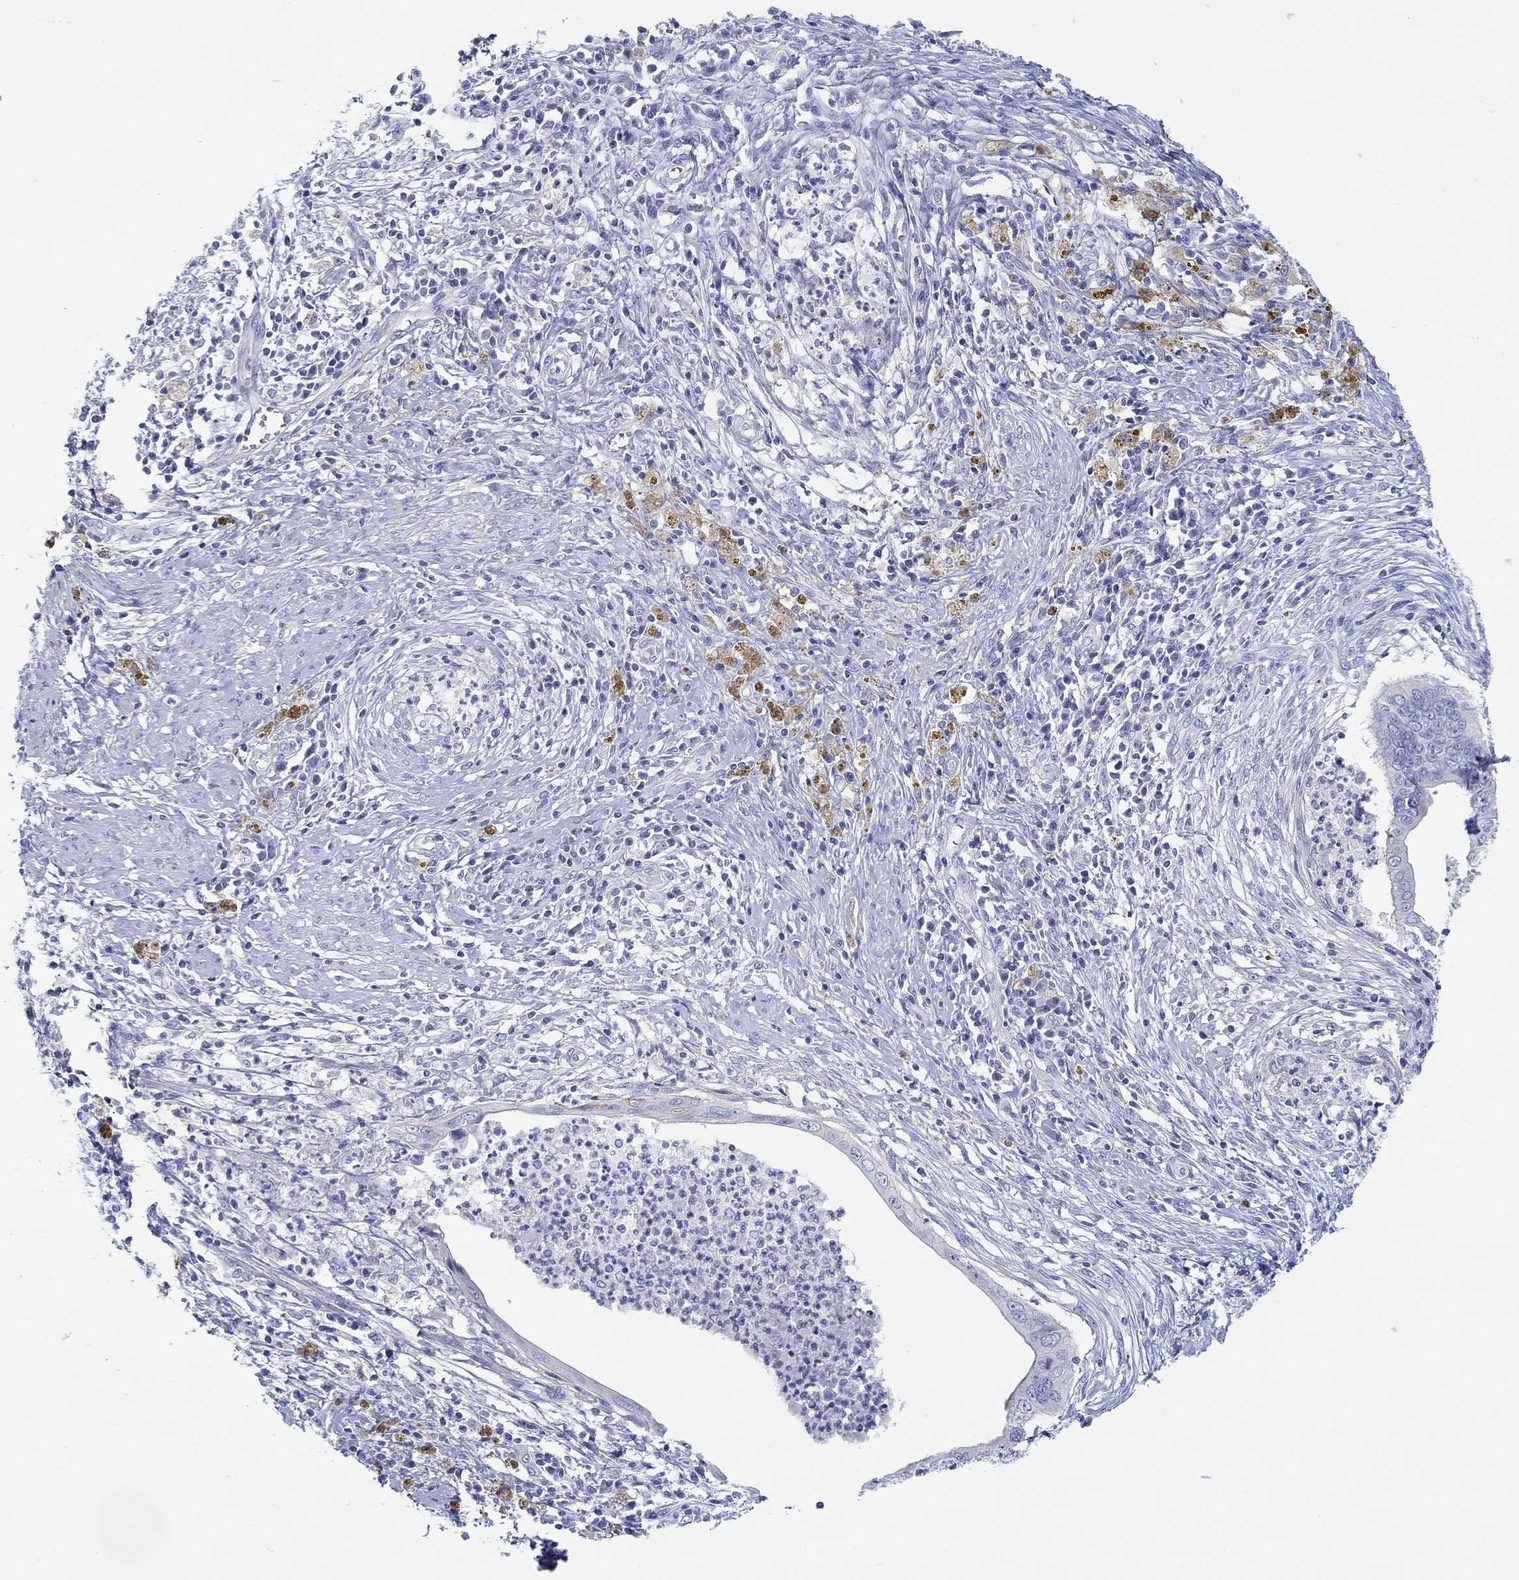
{"staining": {"intensity": "negative", "quantity": "none", "location": "none"}, "tissue": "cervical cancer", "cell_type": "Tumor cells", "image_type": "cancer", "snomed": [{"axis": "morphology", "description": "Adenocarcinoma, NOS"}, {"axis": "topography", "description": "Cervix"}], "caption": "This is a photomicrograph of immunohistochemistry (IHC) staining of adenocarcinoma (cervical), which shows no expression in tumor cells. (Stains: DAB immunohistochemistry with hematoxylin counter stain, Microscopy: brightfield microscopy at high magnification).", "gene": "HAPLN4", "patient": {"sex": "female", "age": 42}}